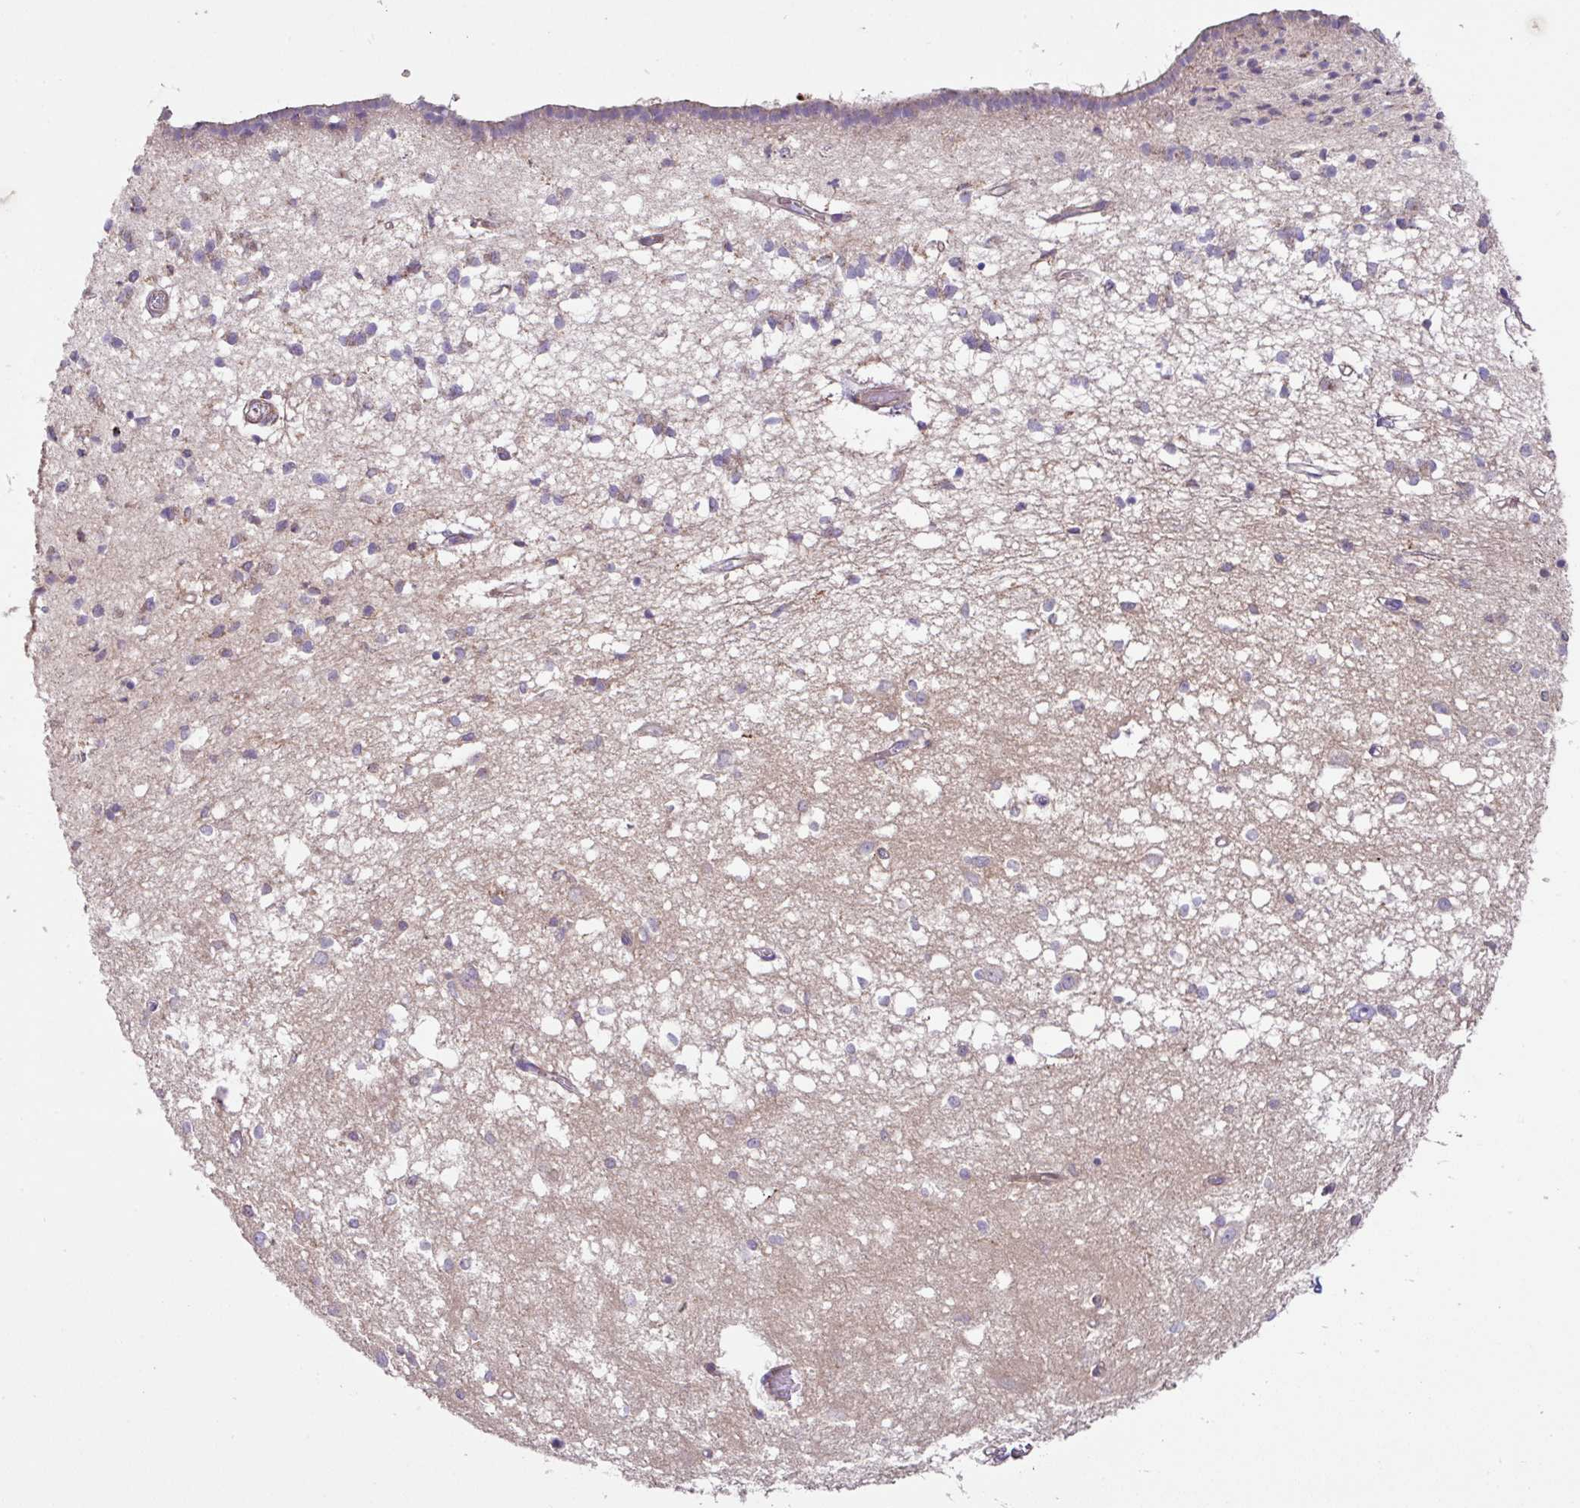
{"staining": {"intensity": "weak", "quantity": "25%-75%", "location": "cytoplasmic/membranous"}, "tissue": "caudate", "cell_type": "Glial cells", "image_type": "normal", "snomed": [{"axis": "morphology", "description": "Normal tissue, NOS"}, {"axis": "topography", "description": "Lateral ventricle wall"}], "caption": "IHC staining of unremarkable caudate, which displays low levels of weak cytoplasmic/membranous staining in about 25%-75% of glial cells indicating weak cytoplasmic/membranous protein staining. The staining was performed using DAB (3,3'-diaminobenzidine) (brown) for protein detection and nuclei were counterstained in hematoxylin (blue).", "gene": "RIC1", "patient": {"sex": "male", "age": 70}}